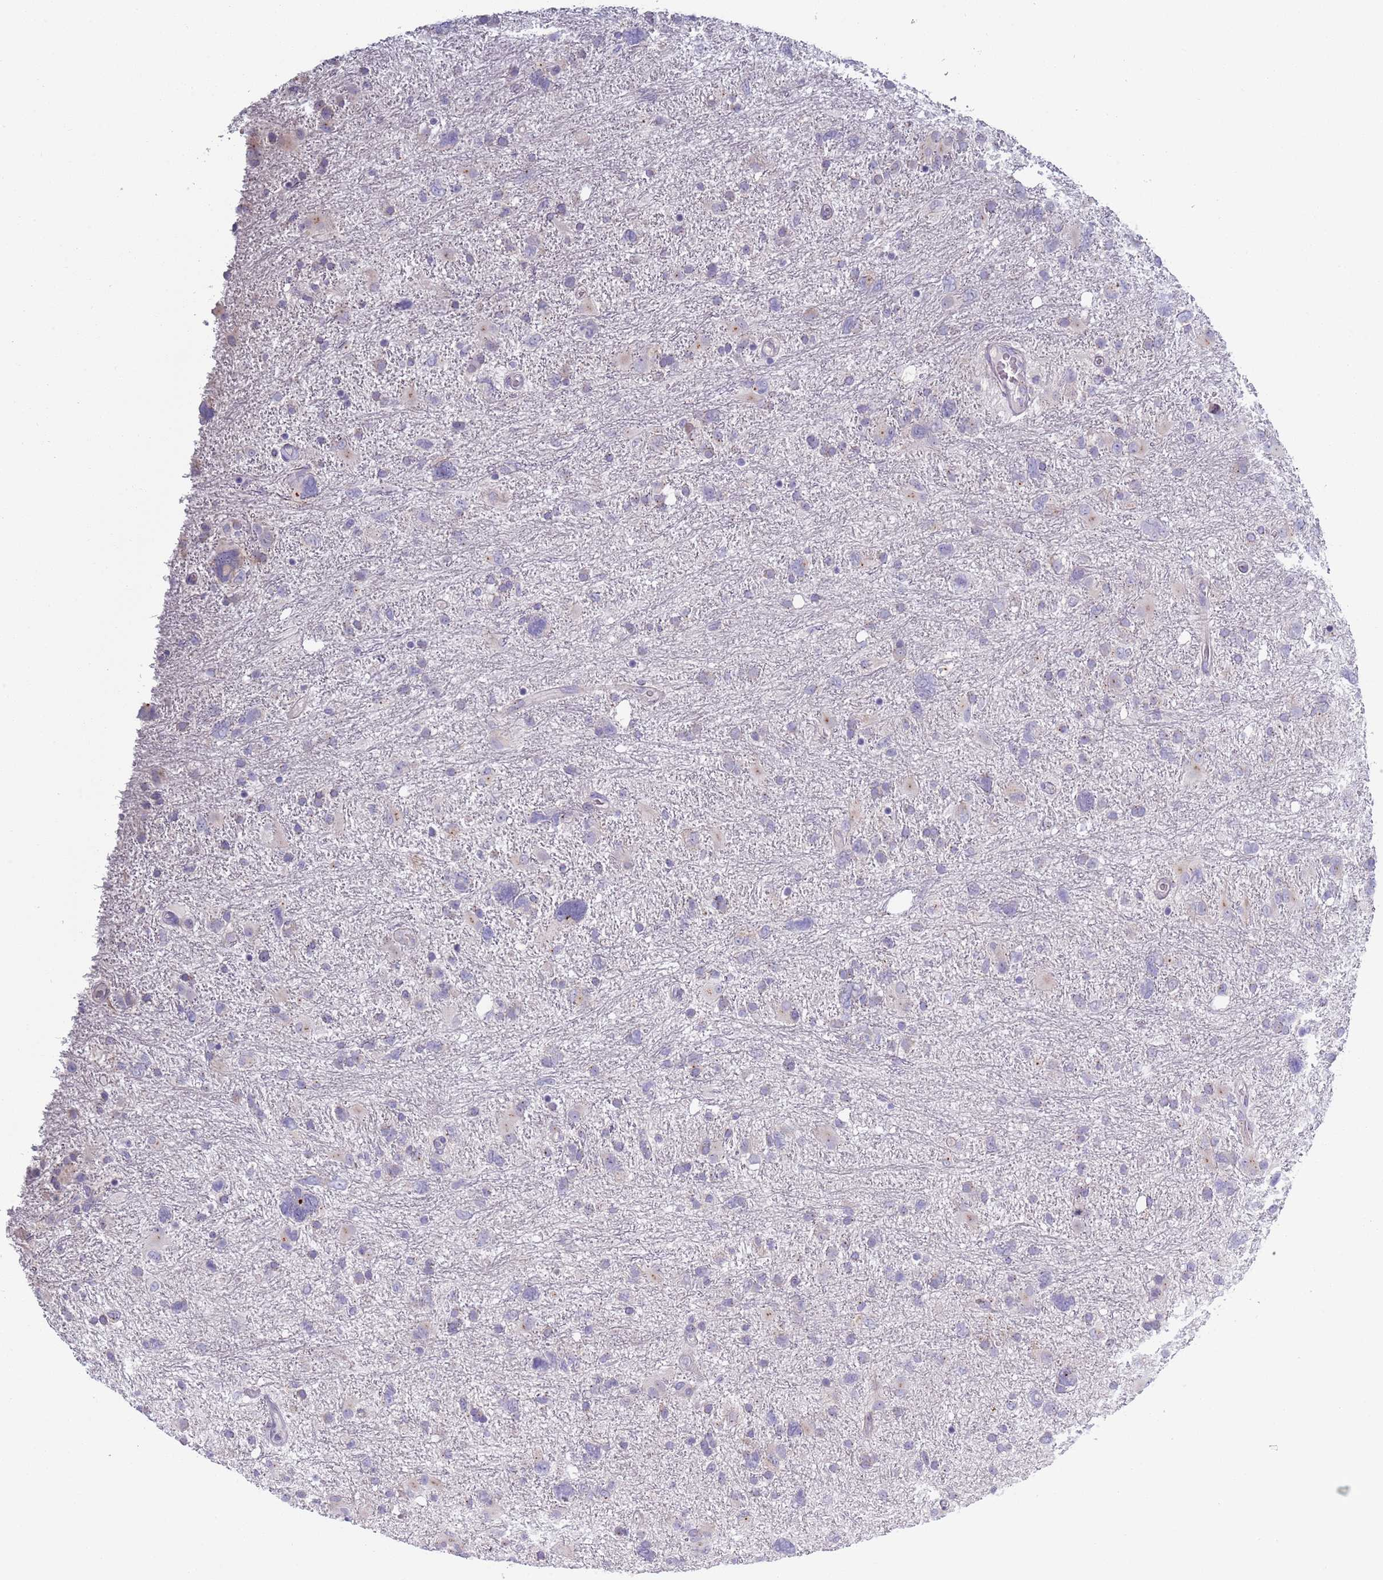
{"staining": {"intensity": "negative", "quantity": "none", "location": "none"}, "tissue": "glioma", "cell_type": "Tumor cells", "image_type": "cancer", "snomed": [{"axis": "morphology", "description": "Glioma, malignant, High grade"}, {"axis": "topography", "description": "Brain"}], "caption": "The histopathology image displays no significant positivity in tumor cells of glioma.", "gene": "LTB", "patient": {"sex": "male", "age": 61}}